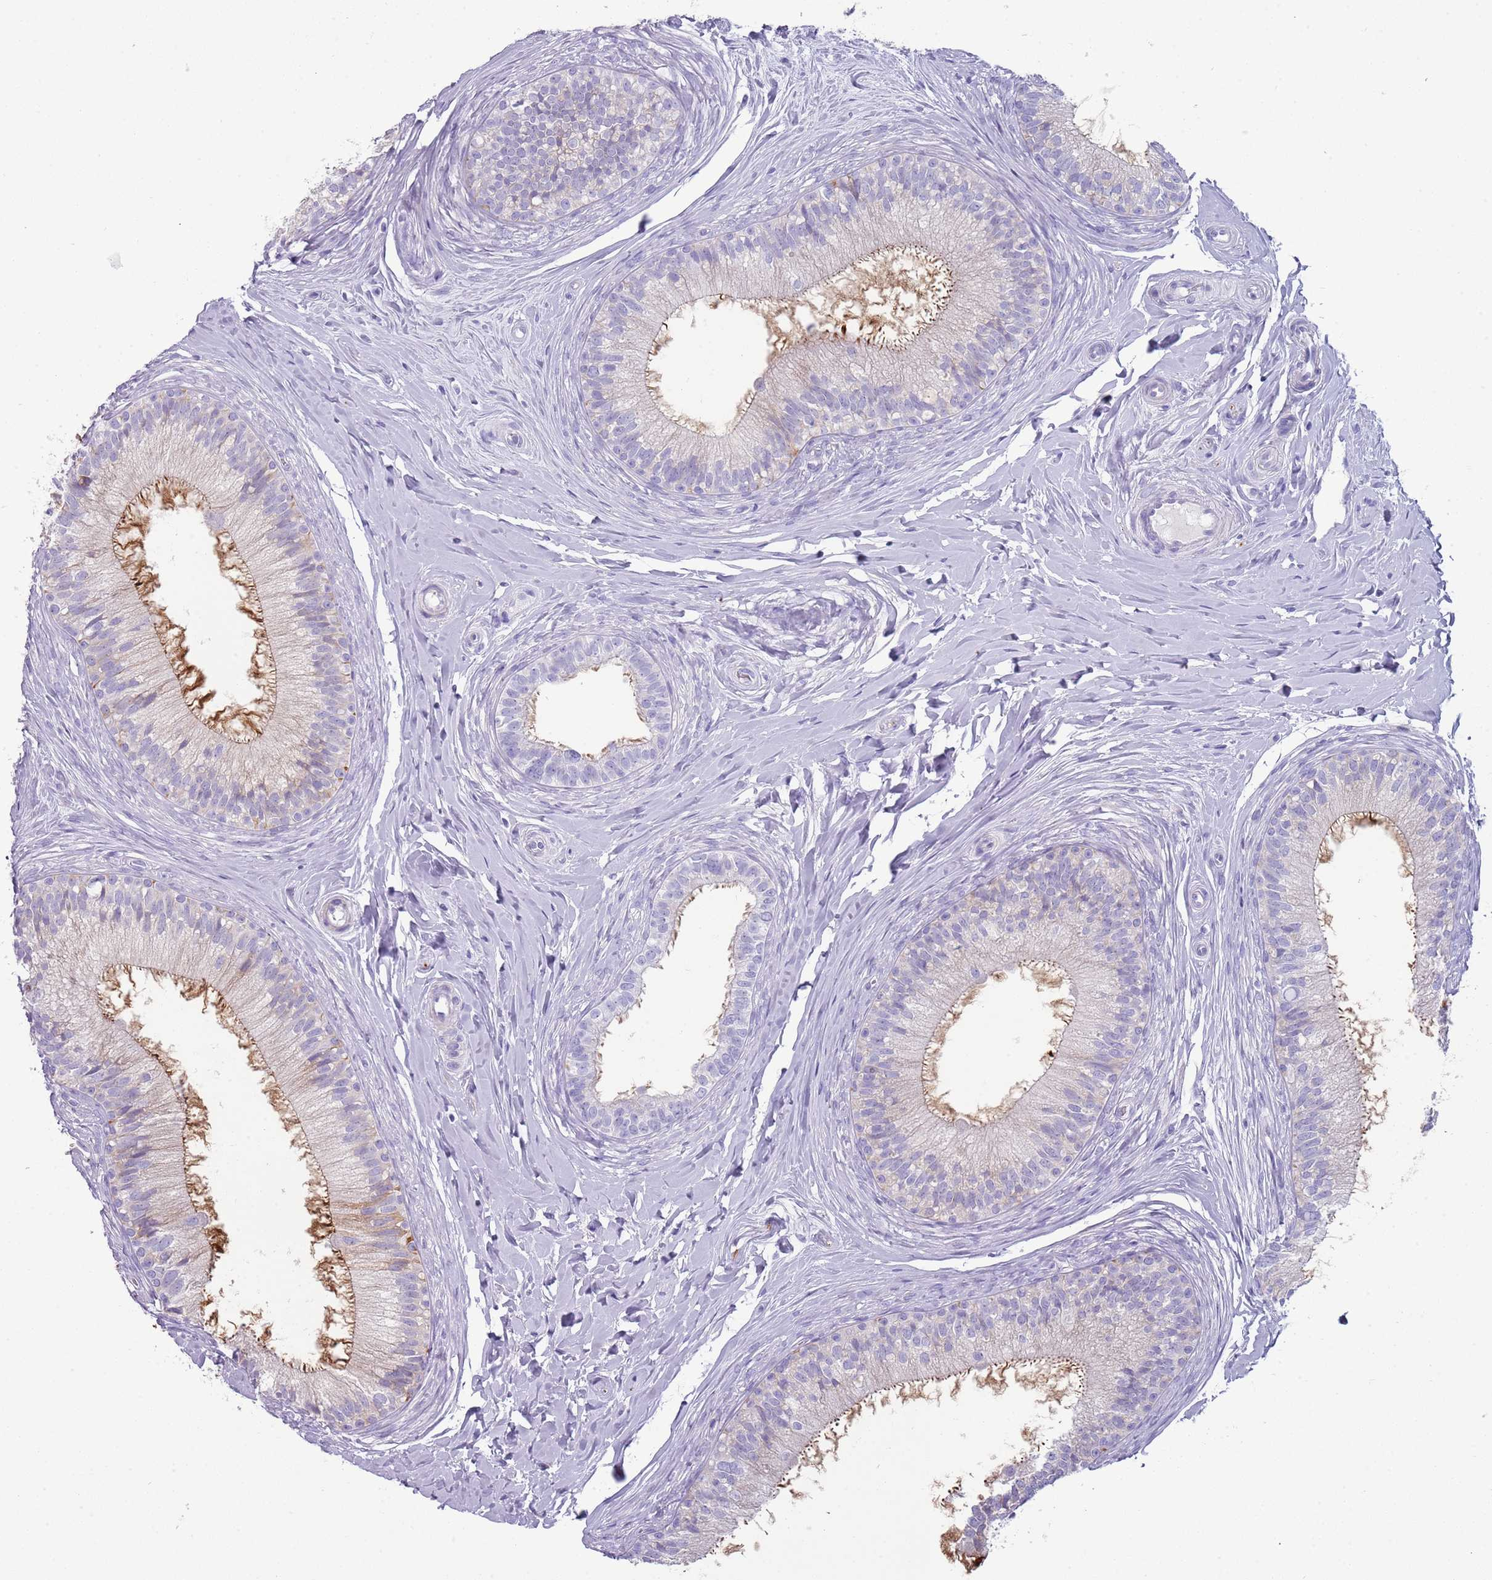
{"staining": {"intensity": "moderate", "quantity": "<25%", "location": "cytoplasmic/membranous"}, "tissue": "epididymis", "cell_type": "Glandular cells", "image_type": "normal", "snomed": [{"axis": "morphology", "description": "Normal tissue, NOS"}, {"axis": "topography", "description": "Epididymis"}], "caption": "Epididymis stained for a protein (brown) displays moderate cytoplasmic/membranous positive staining in approximately <25% of glandular cells.", "gene": "ENSG00000271254", "patient": {"sex": "male", "age": 33}}